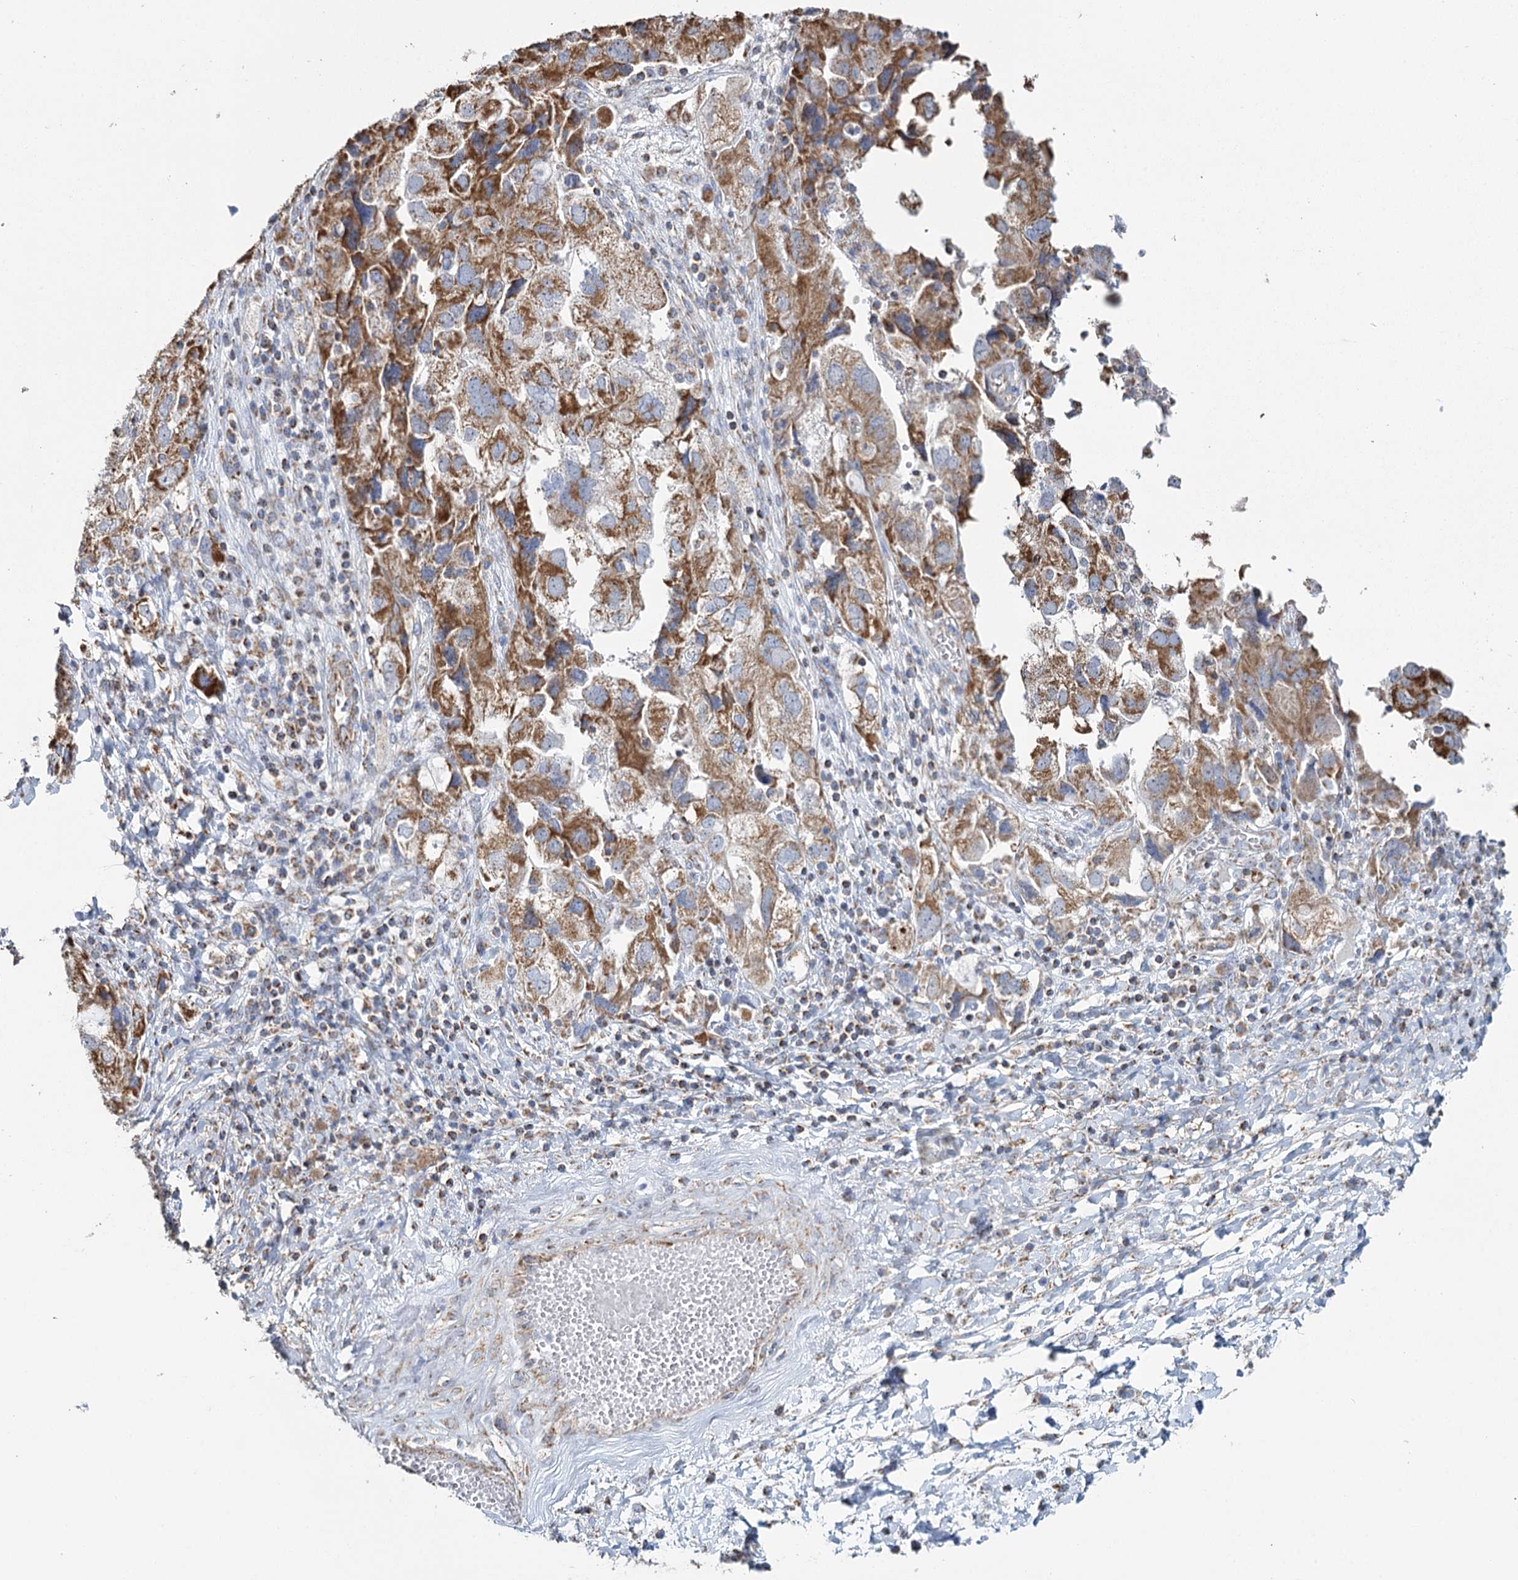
{"staining": {"intensity": "moderate", "quantity": ">75%", "location": "cytoplasmic/membranous"}, "tissue": "ovarian cancer", "cell_type": "Tumor cells", "image_type": "cancer", "snomed": [{"axis": "morphology", "description": "Carcinoma, NOS"}, {"axis": "morphology", "description": "Cystadenocarcinoma, serous, NOS"}, {"axis": "topography", "description": "Ovary"}], "caption": "Immunohistochemistry (IHC) image of neoplastic tissue: ovarian carcinoma stained using IHC reveals medium levels of moderate protein expression localized specifically in the cytoplasmic/membranous of tumor cells, appearing as a cytoplasmic/membranous brown color.", "gene": "MRPL44", "patient": {"sex": "female", "age": 69}}